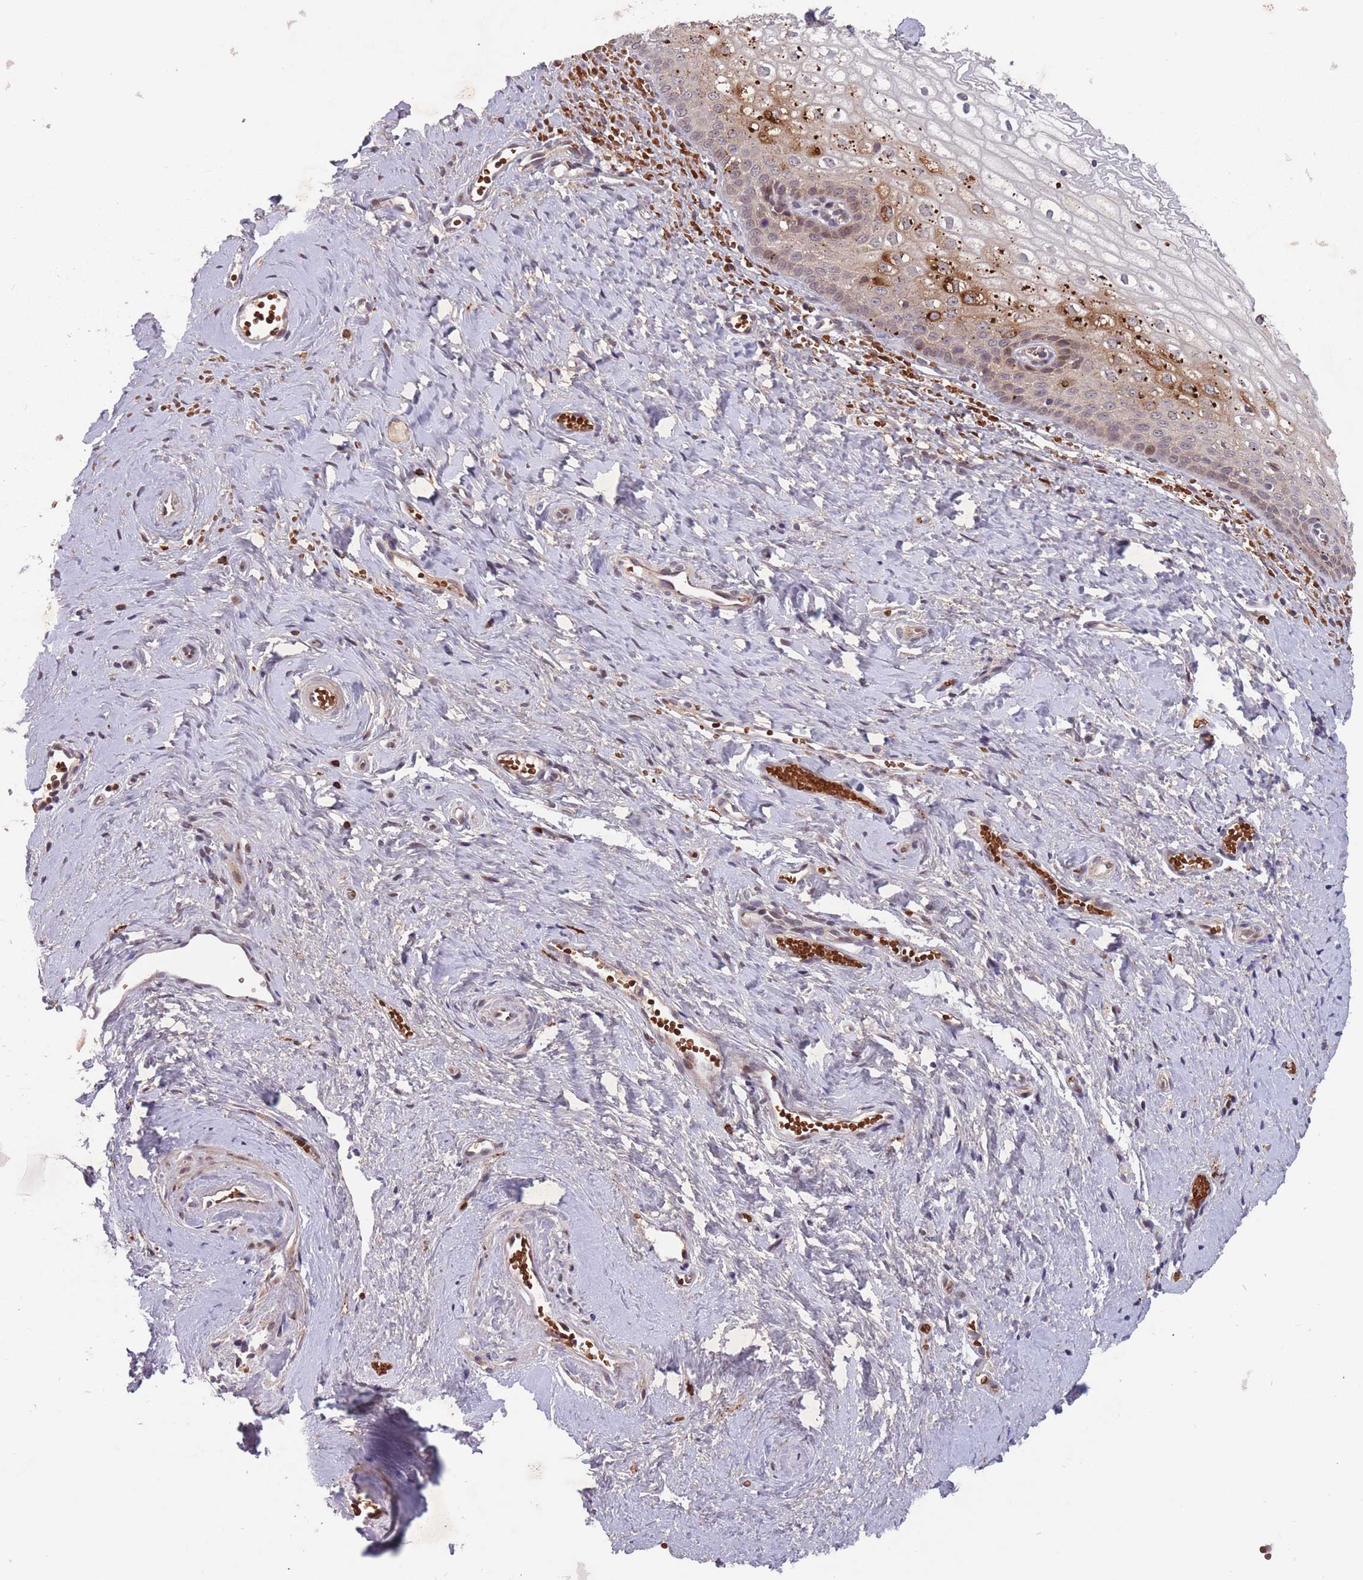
{"staining": {"intensity": "moderate", "quantity": "25%-75%", "location": "cytoplasmic/membranous,nuclear"}, "tissue": "vagina", "cell_type": "Squamous epithelial cells", "image_type": "normal", "snomed": [{"axis": "morphology", "description": "Normal tissue, NOS"}, {"axis": "topography", "description": "Vagina"}], "caption": "Approximately 25%-75% of squamous epithelial cells in unremarkable vagina show moderate cytoplasmic/membranous,nuclear protein expression as visualized by brown immunohistochemical staining.", "gene": "SECTM1", "patient": {"sex": "female", "age": 59}}